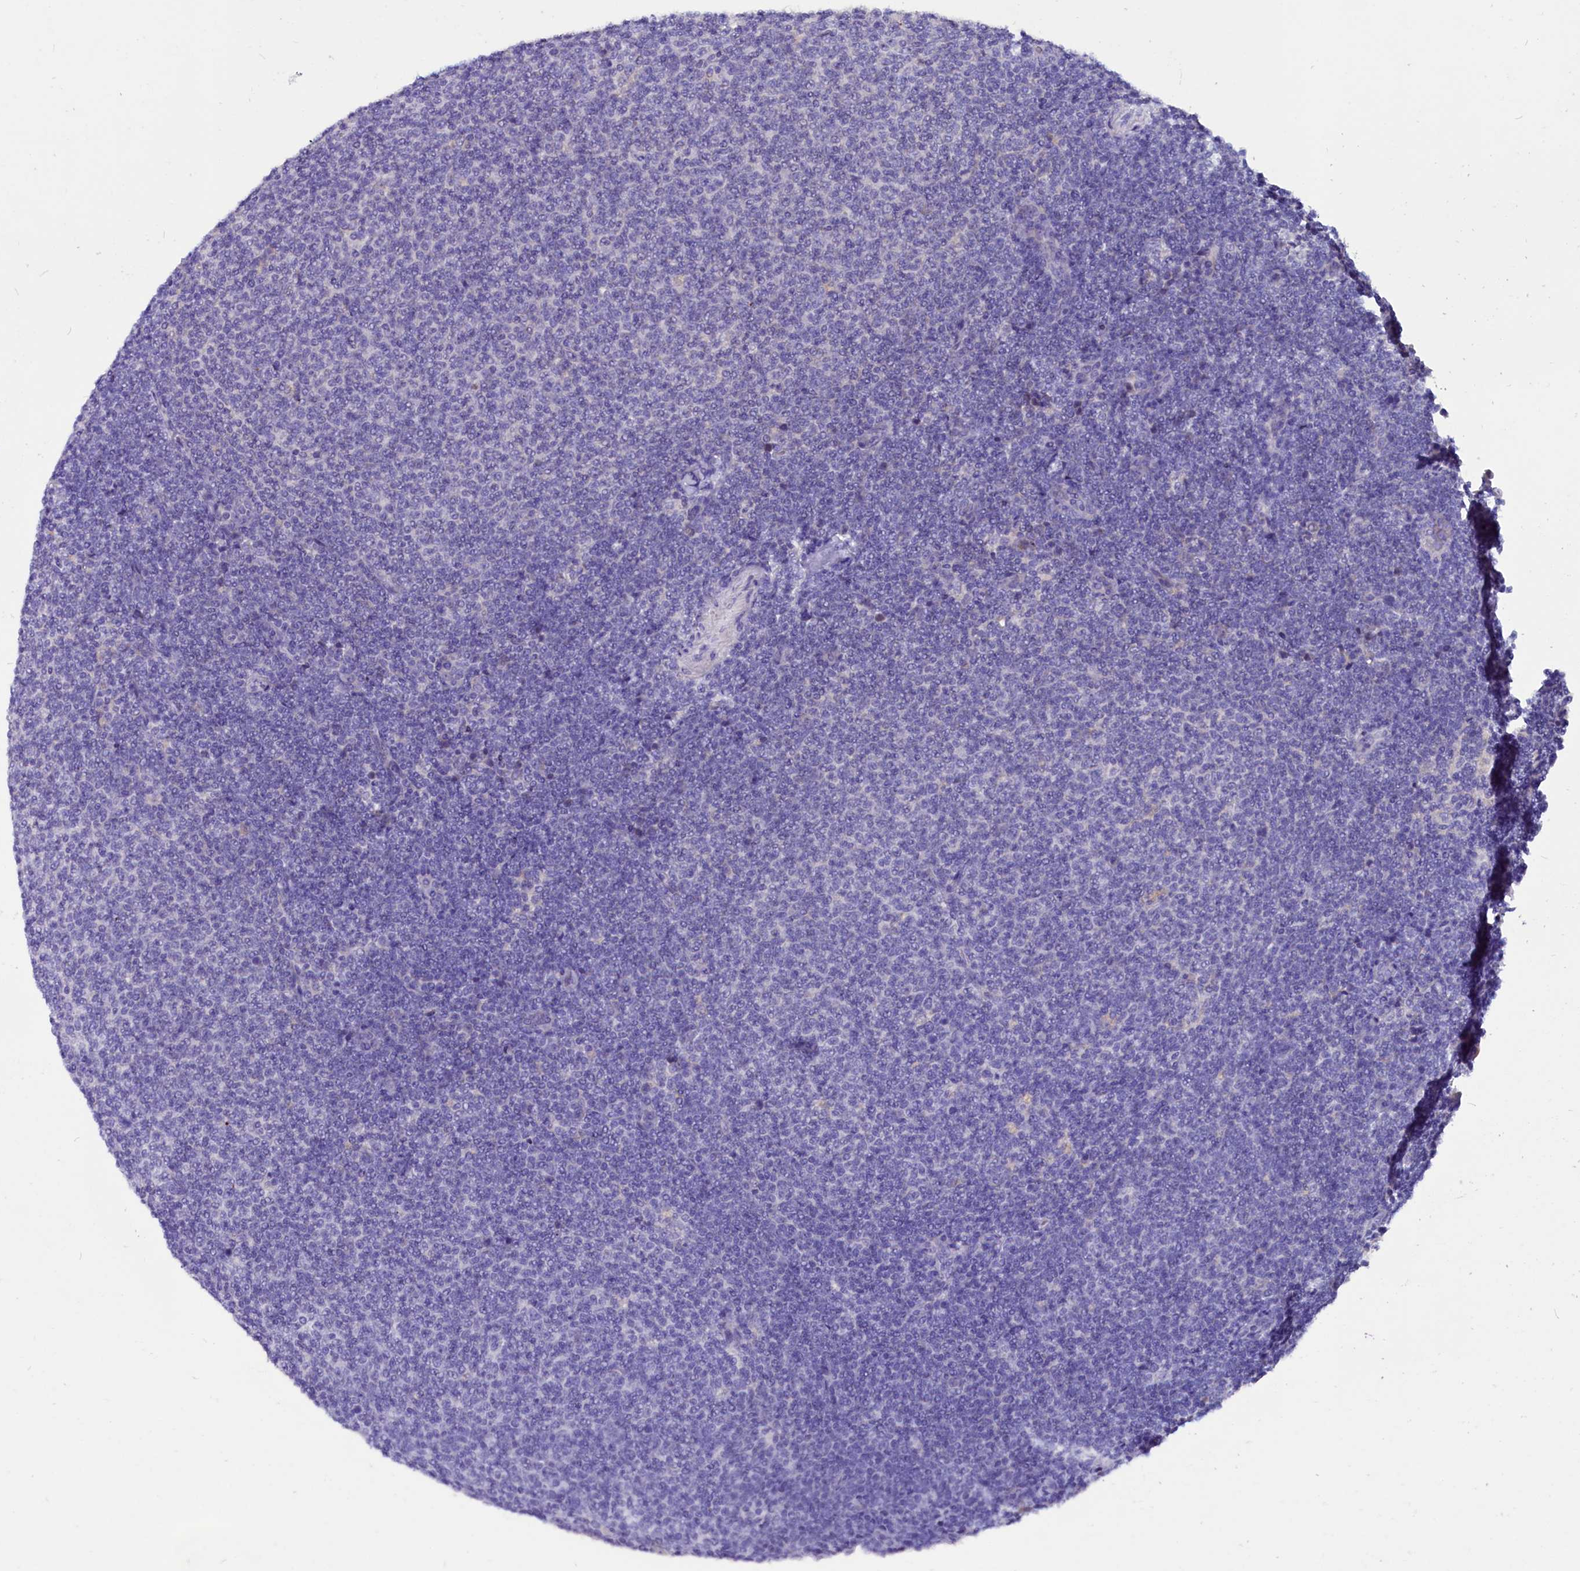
{"staining": {"intensity": "negative", "quantity": "none", "location": "none"}, "tissue": "lymphoma", "cell_type": "Tumor cells", "image_type": "cancer", "snomed": [{"axis": "morphology", "description": "Malignant lymphoma, non-Hodgkin's type, Low grade"}, {"axis": "topography", "description": "Lymph node"}], "caption": "This is an IHC photomicrograph of lymphoma. There is no staining in tumor cells.", "gene": "CCBE1", "patient": {"sex": "male", "age": 66}}